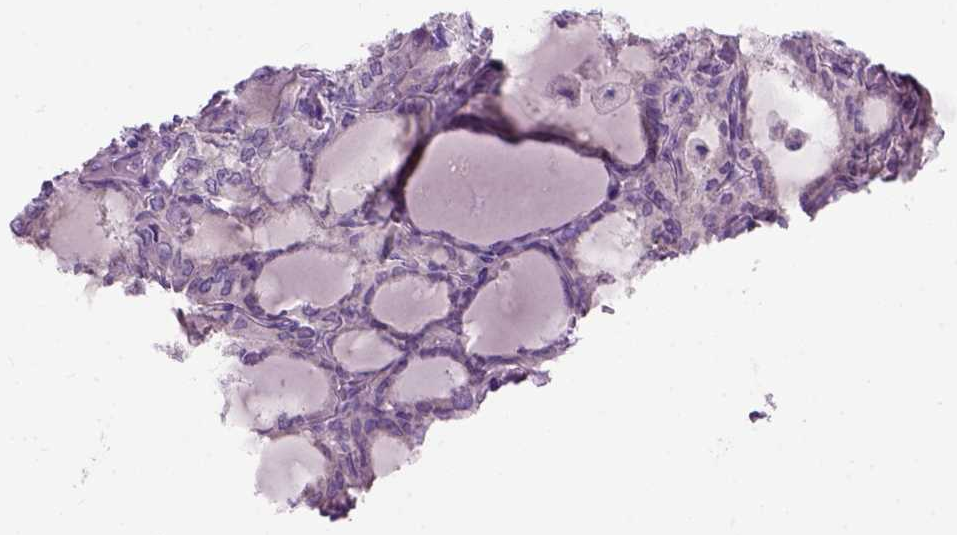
{"staining": {"intensity": "negative", "quantity": "none", "location": "none"}, "tissue": "thyroid cancer", "cell_type": "Tumor cells", "image_type": "cancer", "snomed": [{"axis": "morphology", "description": "Papillary adenocarcinoma, NOS"}, {"axis": "topography", "description": "Thyroid gland"}], "caption": "DAB immunohistochemical staining of human papillary adenocarcinoma (thyroid) displays no significant staining in tumor cells.", "gene": "MAPT", "patient": {"sex": "male", "age": 20}}